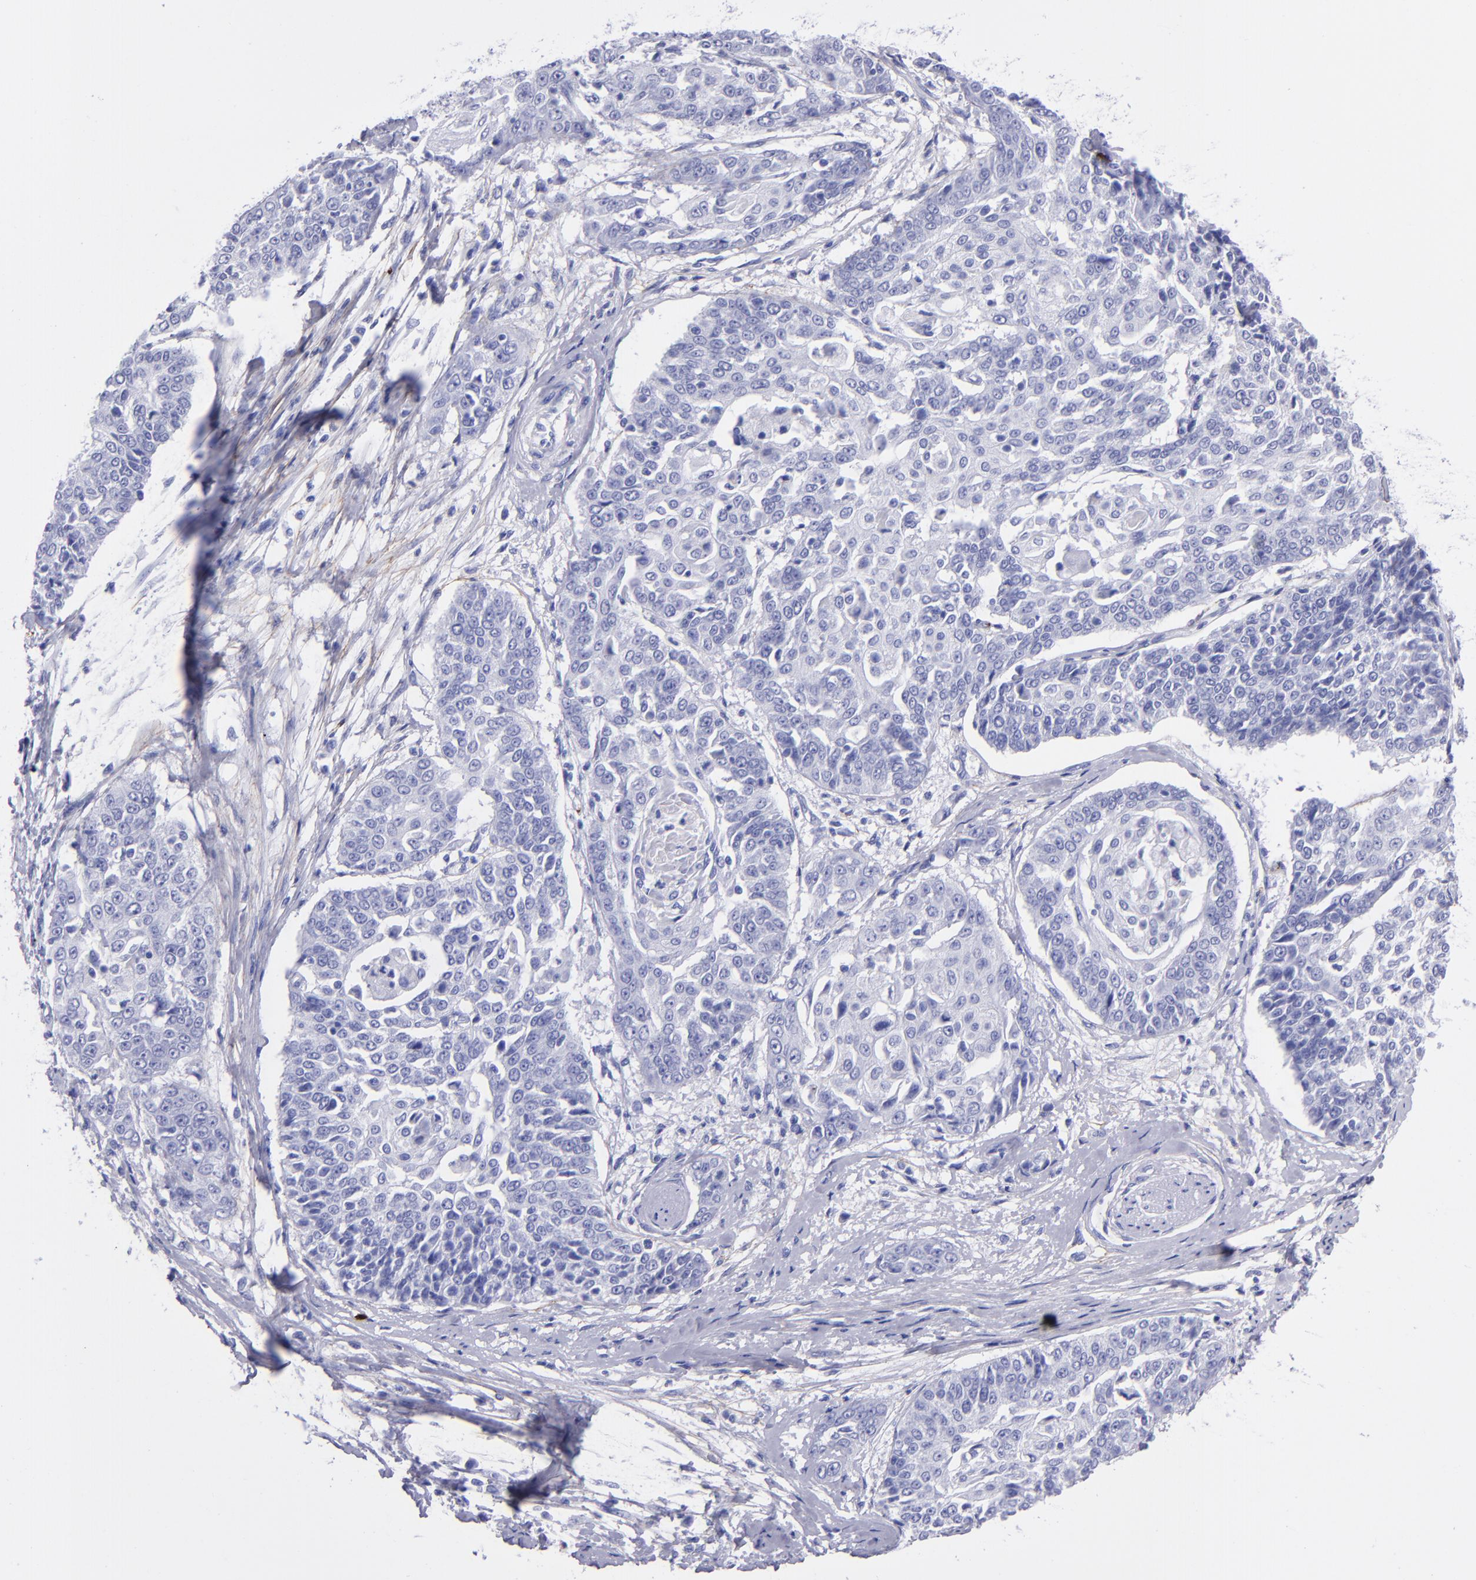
{"staining": {"intensity": "negative", "quantity": "none", "location": "none"}, "tissue": "cervical cancer", "cell_type": "Tumor cells", "image_type": "cancer", "snomed": [{"axis": "morphology", "description": "Squamous cell carcinoma, NOS"}, {"axis": "topography", "description": "Cervix"}], "caption": "Immunohistochemistry photomicrograph of human cervical squamous cell carcinoma stained for a protein (brown), which reveals no expression in tumor cells.", "gene": "EFCAB13", "patient": {"sex": "female", "age": 64}}